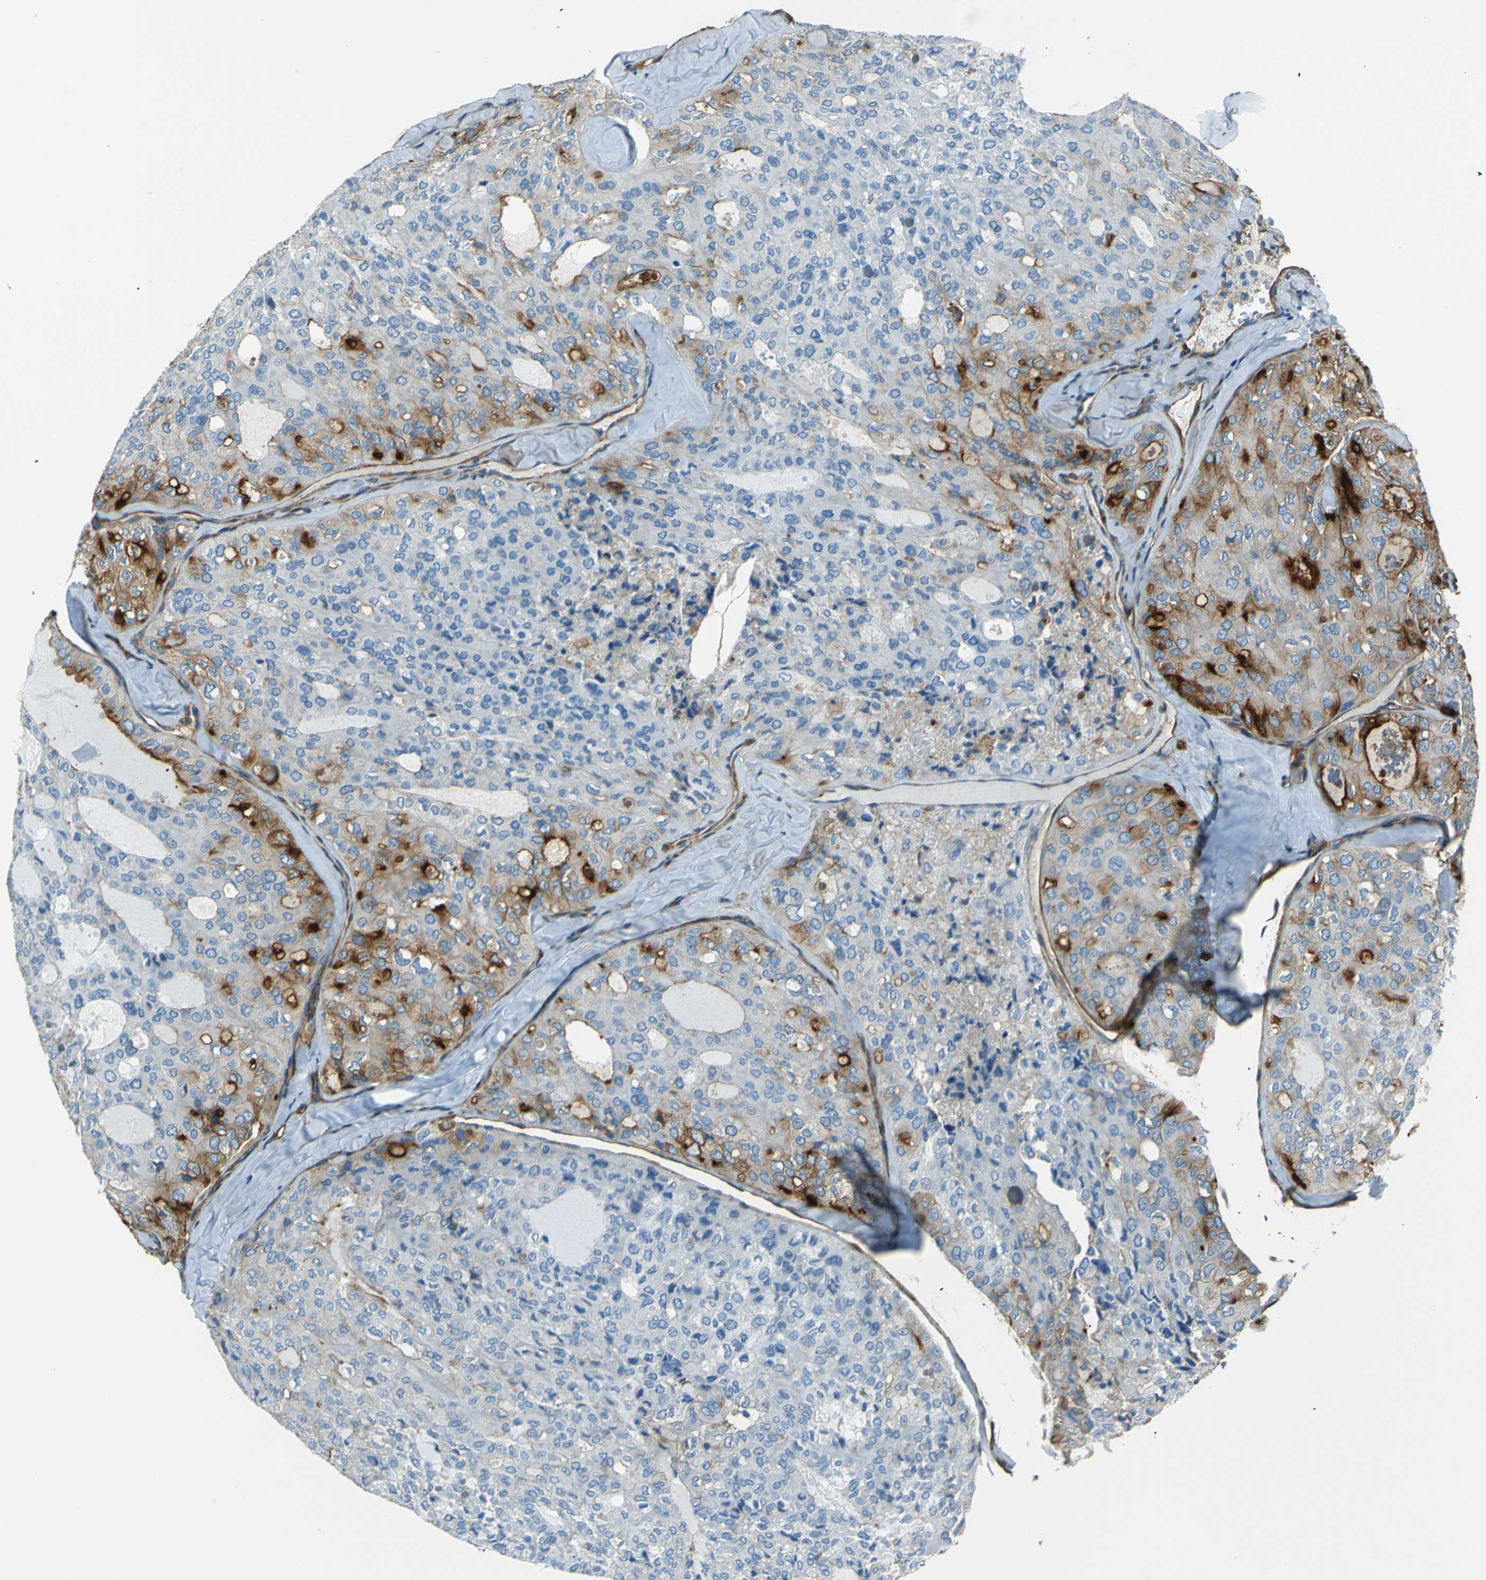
{"staining": {"intensity": "strong", "quantity": "<25%", "location": "cytoplasmic/membranous"}, "tissue": "thyroid cancer", "cell_type": "Tumor cells", "image_type": "cancer", "snomed": [{"axis": "morphology", "description": "Follicular adenoma carcinoma, NOS"}, {"axis": "topography", "description": "Thyroid gland"}], "caption": "Immunohistochemistry (IHC) of human thyroid cancer shows medium levels of strong cytoplasmic/membranous staining in approximately <25% of tumor cells. (DAB = brown stain, brightfield microscopy at high magnification).", "gene": "ENTPD1", "patient": {"sex": "male", "age": 75}}